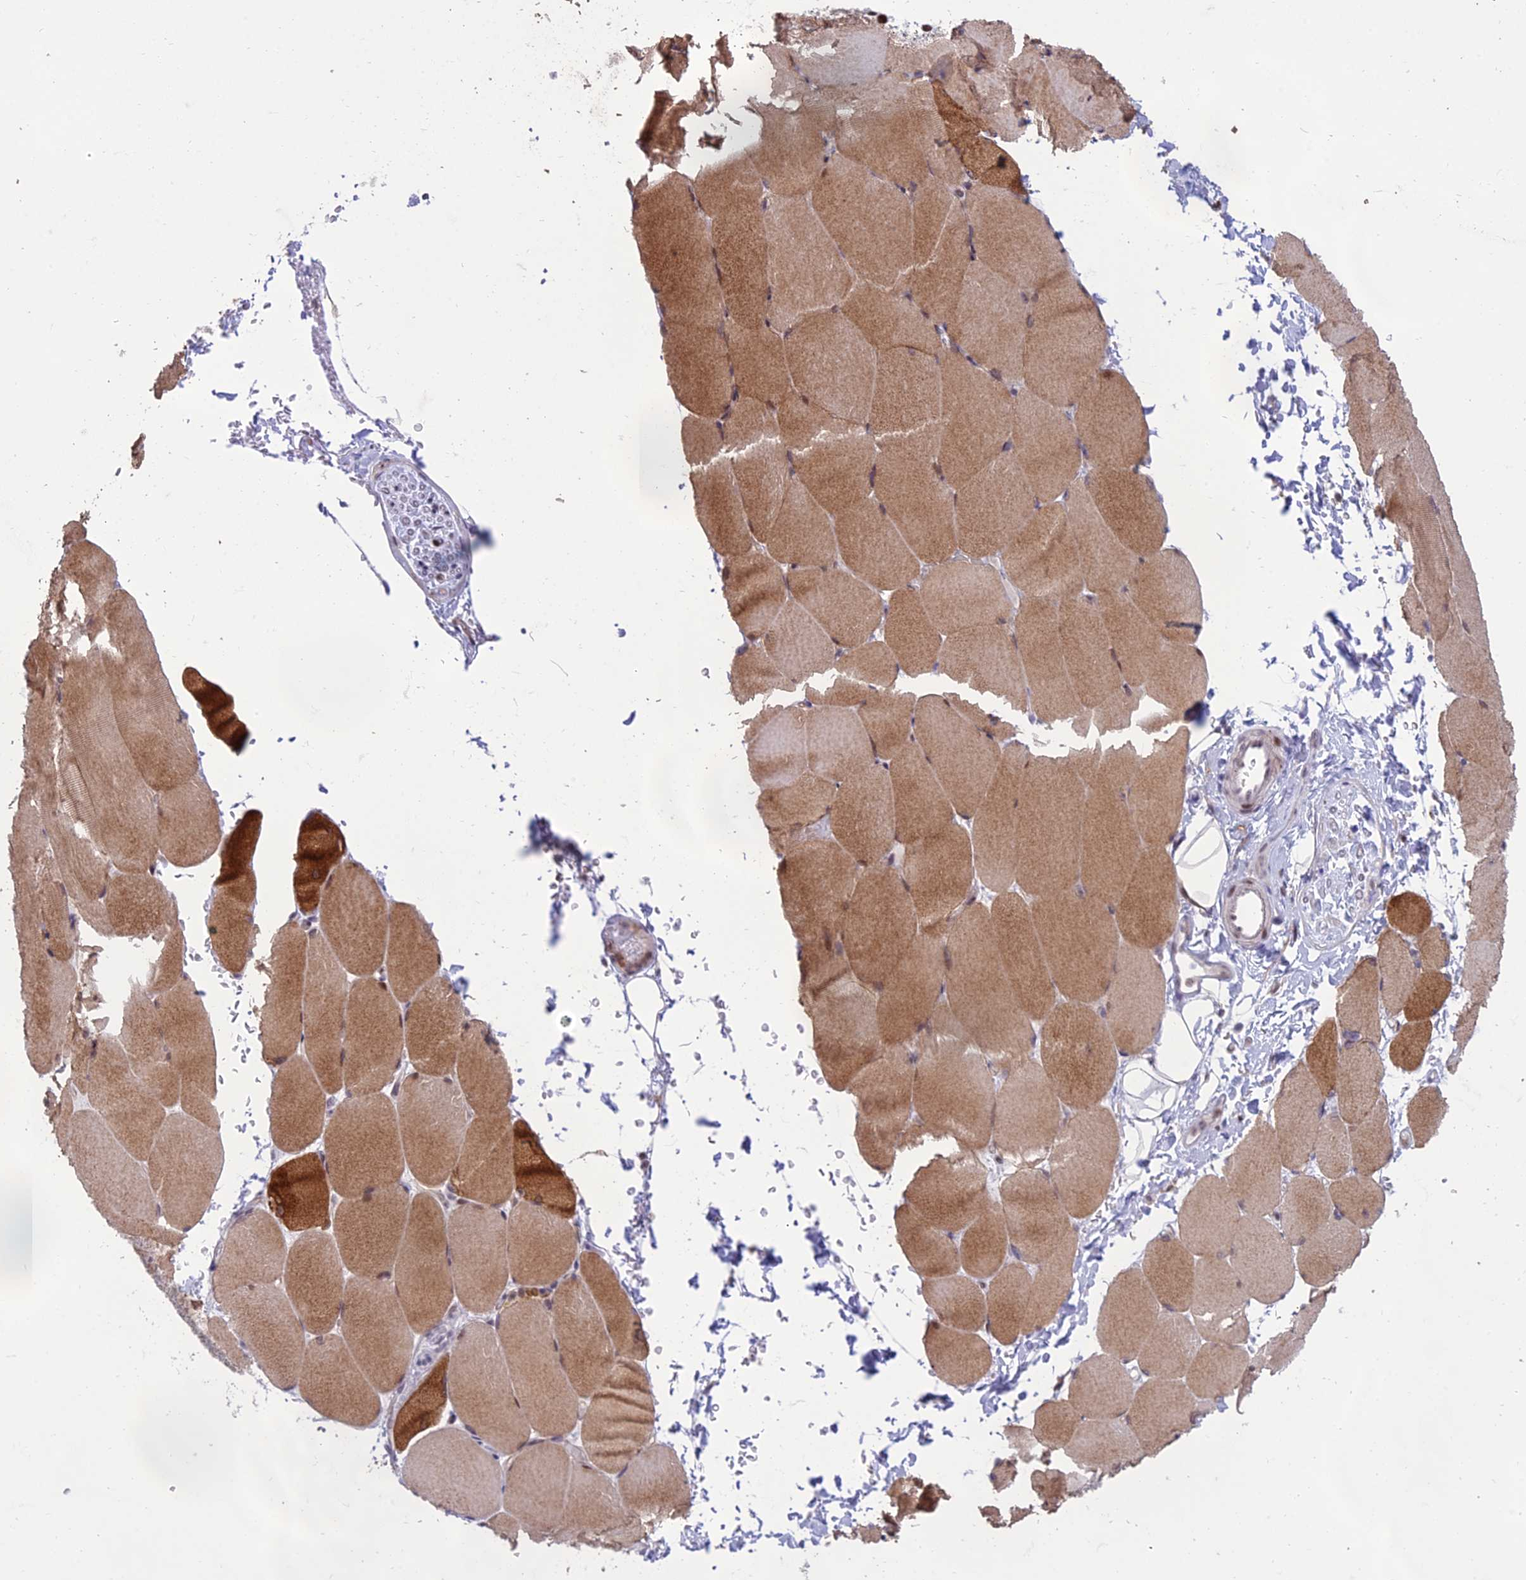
{"staining": {"intensity": "moderate", "quantity": ">75%", "location": "cytoplasmic/membranous,nuclear"}, "tissue": "skeletal muscle", "cell_type": "Myocytes", "image_type": "normal", "snomed": [{"axis": "morphology", "description": "Normal tissue, NOS"}, {"axis": "topography", "description": "Skeletal muscle"}, {"axis": "topography", "description": "Parathyroid gland"}], "caption": "A micrograph of skeletal muscle stained for a protein displays moderate cytoplasmic/membranous,nuclear brown staining in myocytes. The staining was performed using DAB, with brown indicating positive protein expression. Nuclei are stained blue with hematoxylin.", "gene": "RANBP3", "patient": {"sex": "female", "age": 37}}